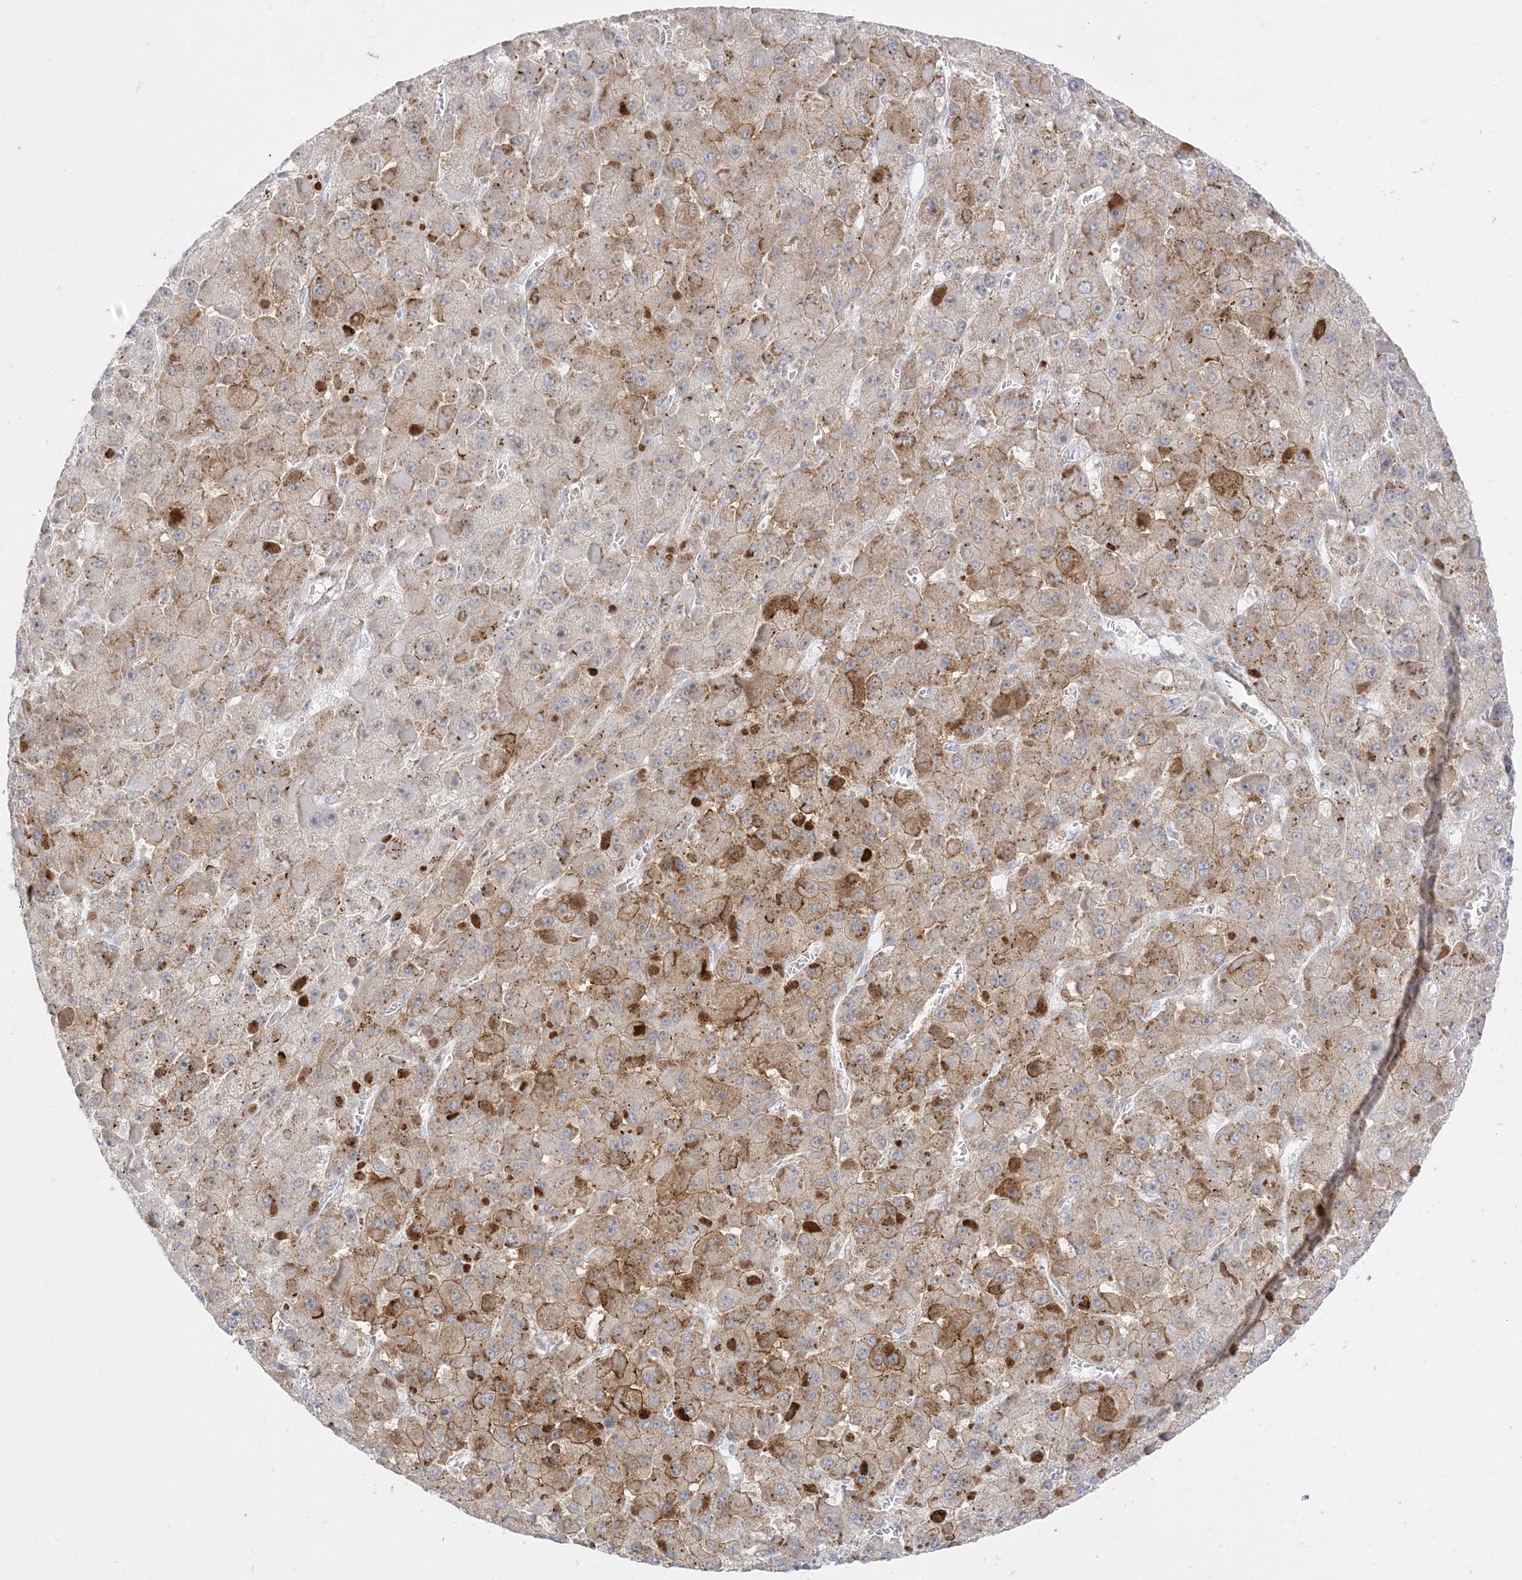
{"staining": {"intensity": "moderate", "quantity": "25%-75%", "location": "cytoplasmic/membranous"}, "tissue": "liver cancer", "cell_type": "Tumor cells", "image_type": "cancer", "snomed": [{"axis": "morphology", "description": "Carcinoma, Hepatocellular, NOS"}, {"axis": "topography", "description": "Liver"}], "caption": "DAB immunohistochemical staining of human liver cancer (hepatocellular carcinoma) reveals moderate cytoplasmic/membranous protein positivity in about 25%-75% of tumor cells.", "gene": "RAC1", "patient": {"sex": "female", "age": 73}}